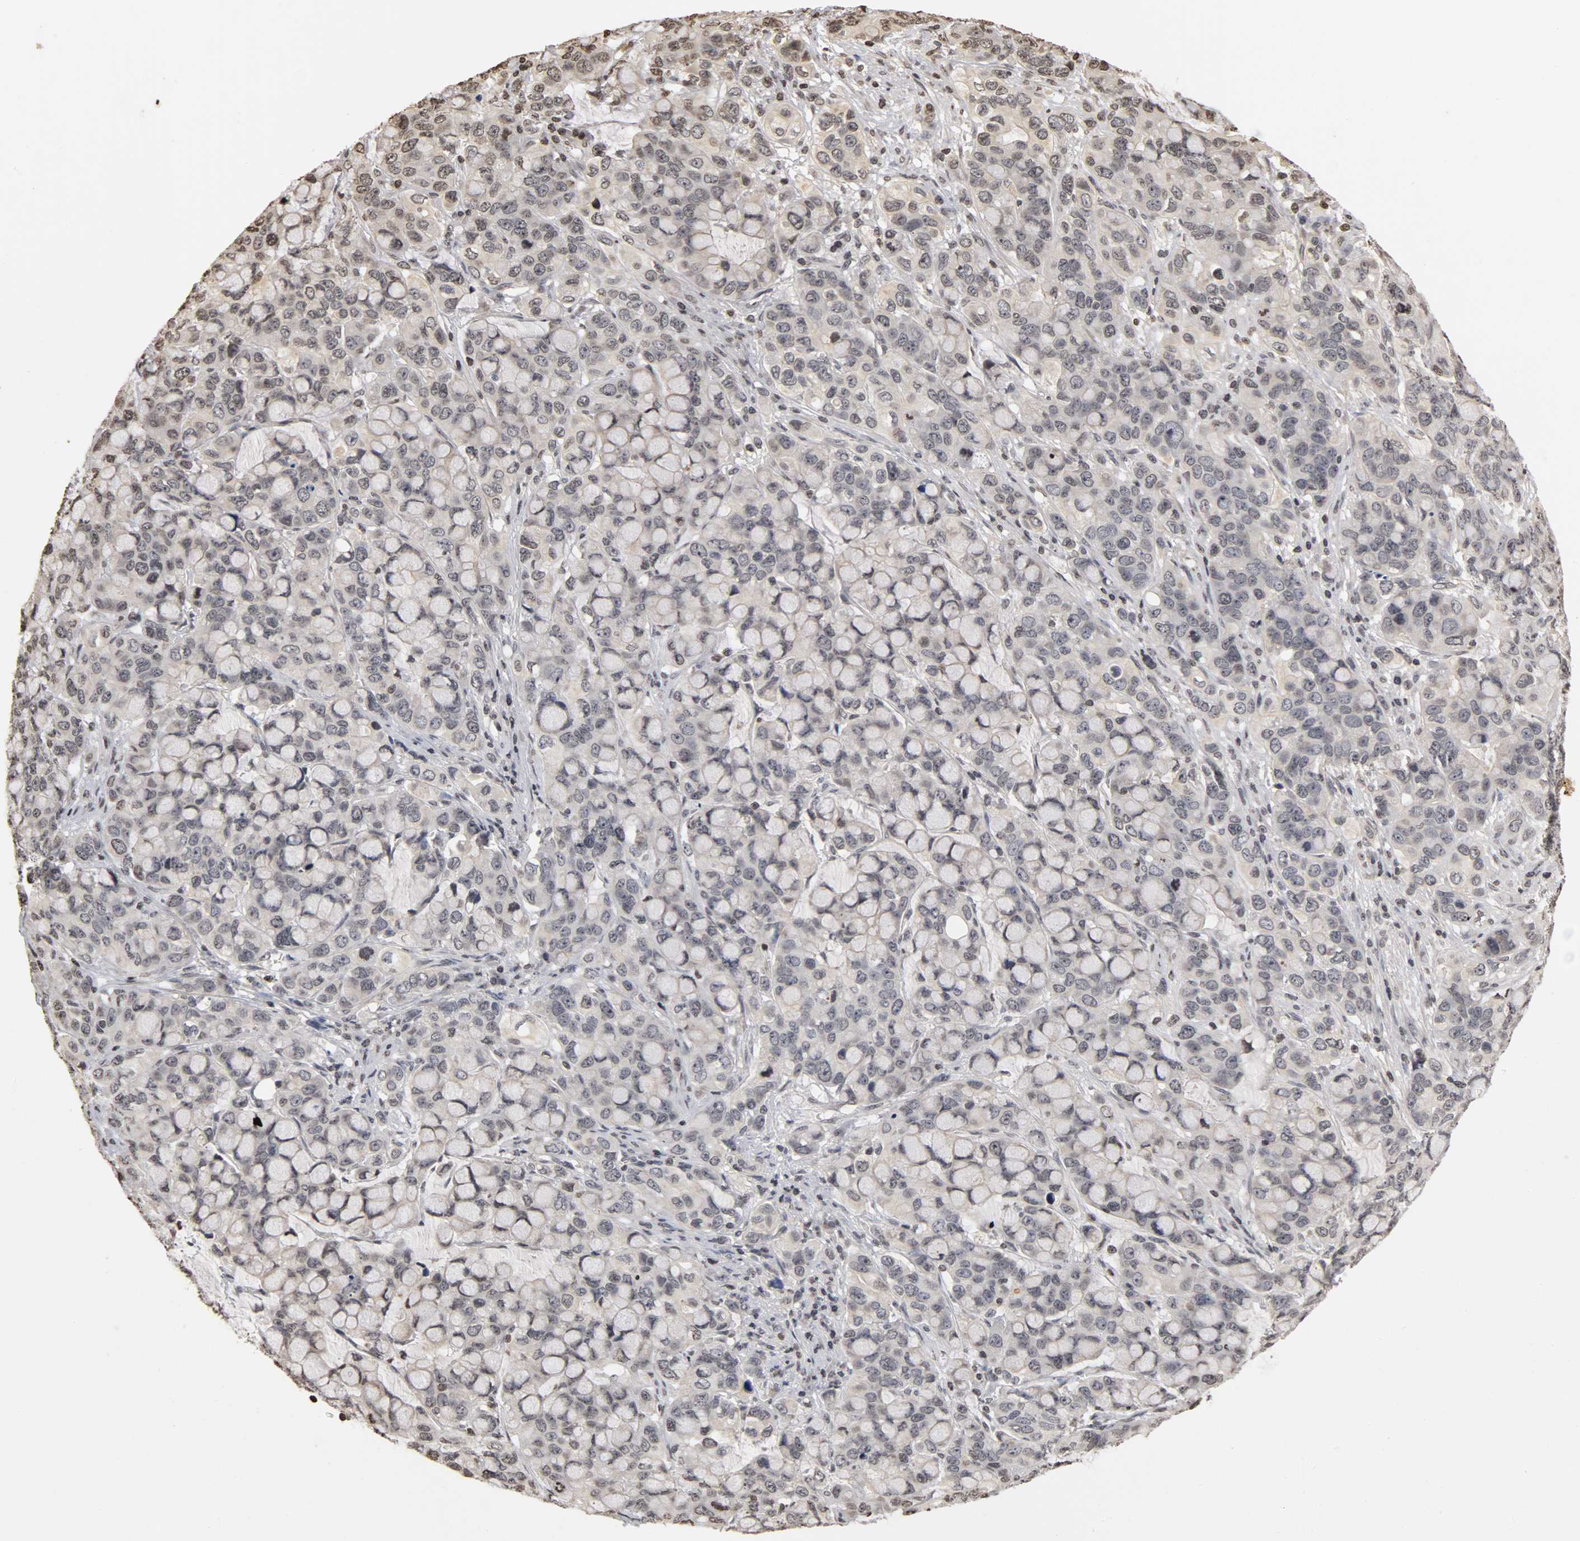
{"staining": {"intensity": "weak", "quantity": "<25%", "location": "nuclear"}, "tissue": "stomach cancer", "cell_type": "Tumor cells", "image_type": "cancer", "snomed": [{"axis": "morphology", "description": "Adenocarcinoma, NOS"}, {"axis": "topography", "description": "Stomach, lower"}], "caption": "DAB (3,3'-diaminobenzidine) immunohistochemical staining of human adenocarcinoma (stomach) exhibits no significant expression in tumor cells.", "gene": "ERCC2", "patient": {"sex": "male", "age": 84}}